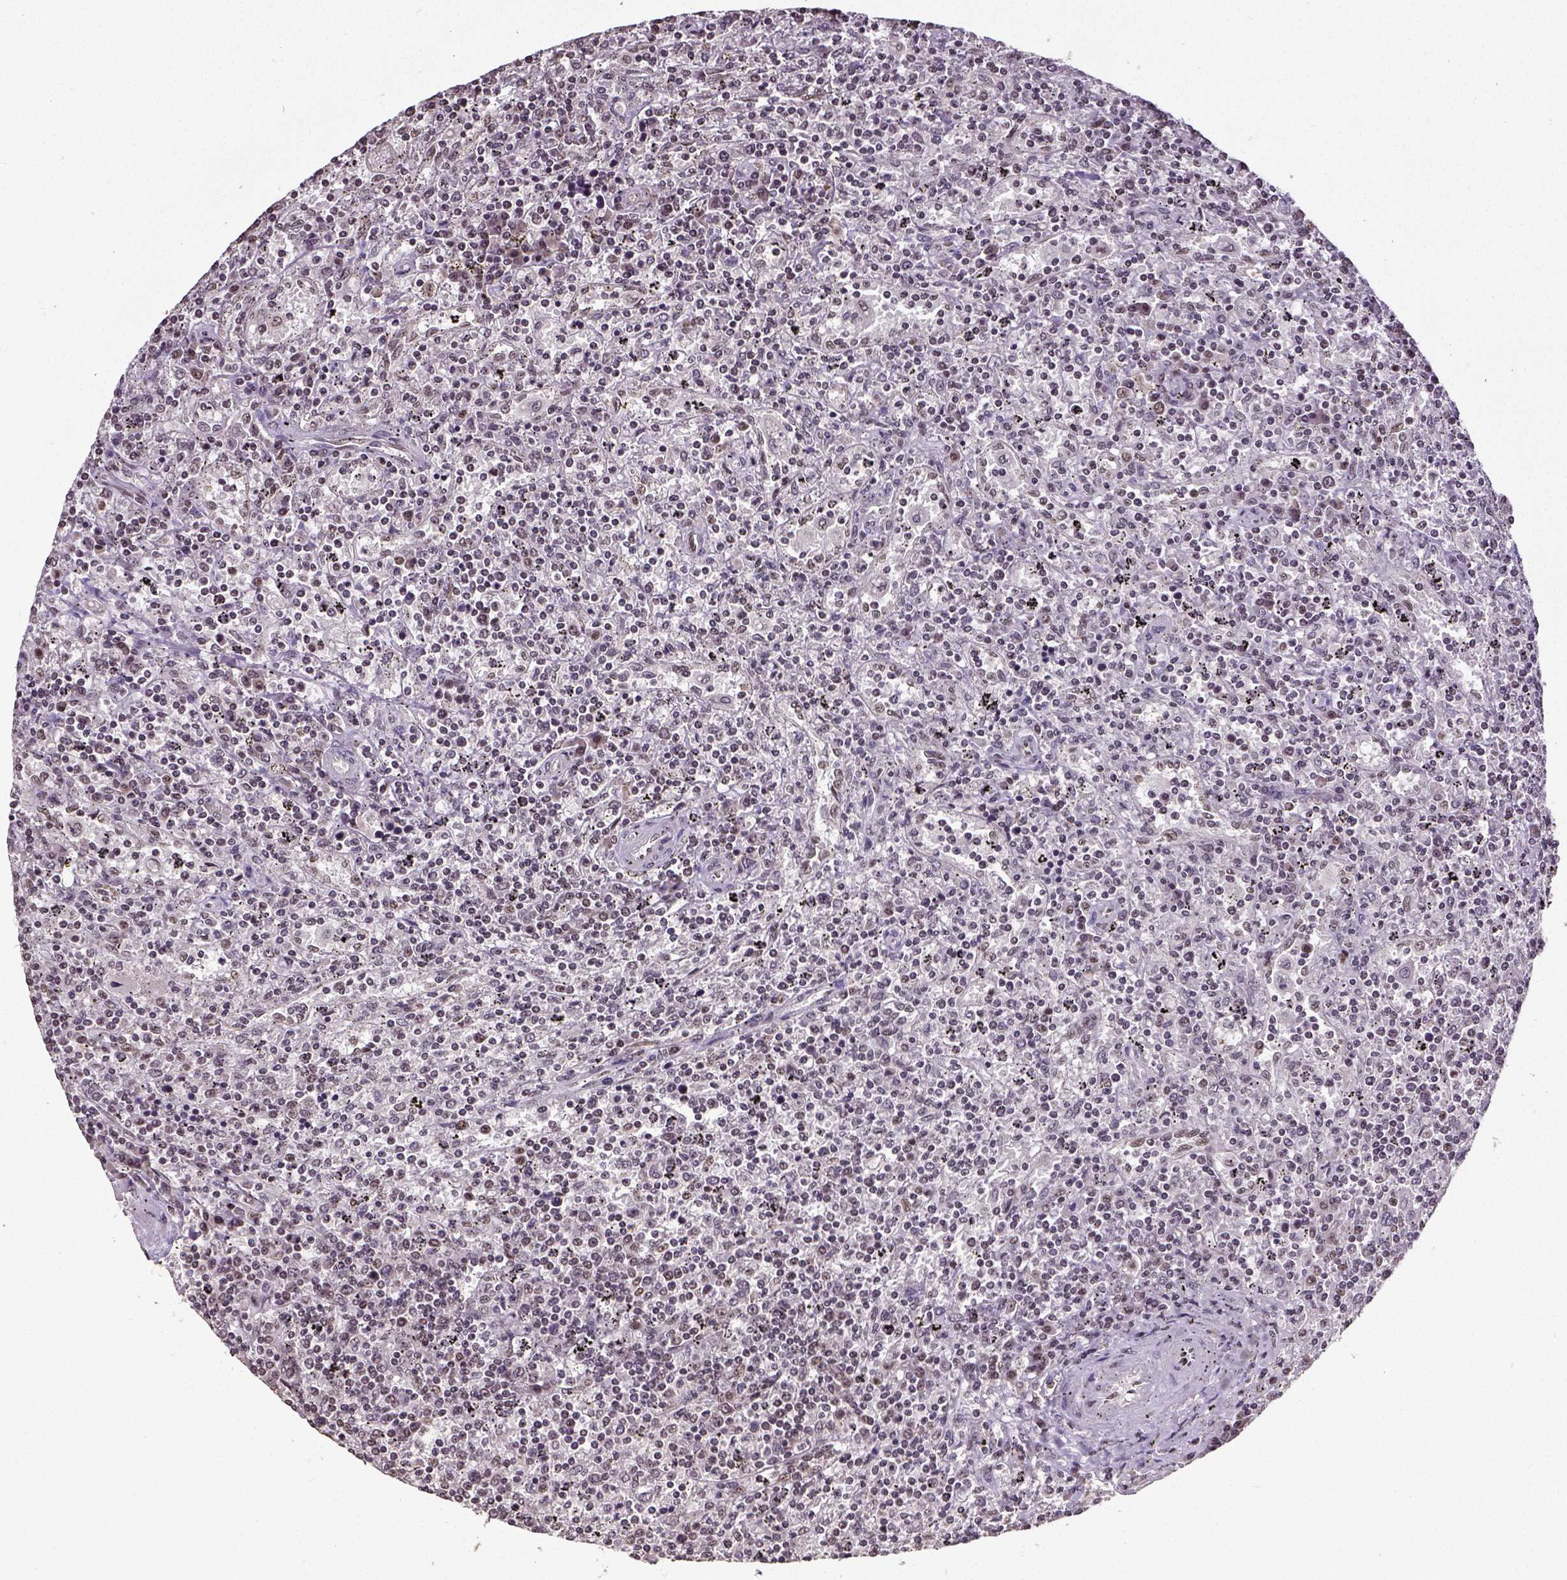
{"staining": {"intensity": "moderate", "quantity": "<25%", "location": "nuclear"}, "tissue": "lymphoma", "cell_type": "Tumor cells", "image_type": "cancer", "snomed": [{"axis": "morphology", "description": "Malignant lymphoma, non-Hodgkin's type, Low grade"}, {"axis": "topography", "description": "Spleen"}], "caption": "Malignant lymphoma, non-Hodgkin's type (low-grade) was stained to show a protein in brown. There is low levels of moderate nuclear staining in about <25% of tumor cells.", "gene": "ATRX", "patient": {"sex": "male", "age": 62}}